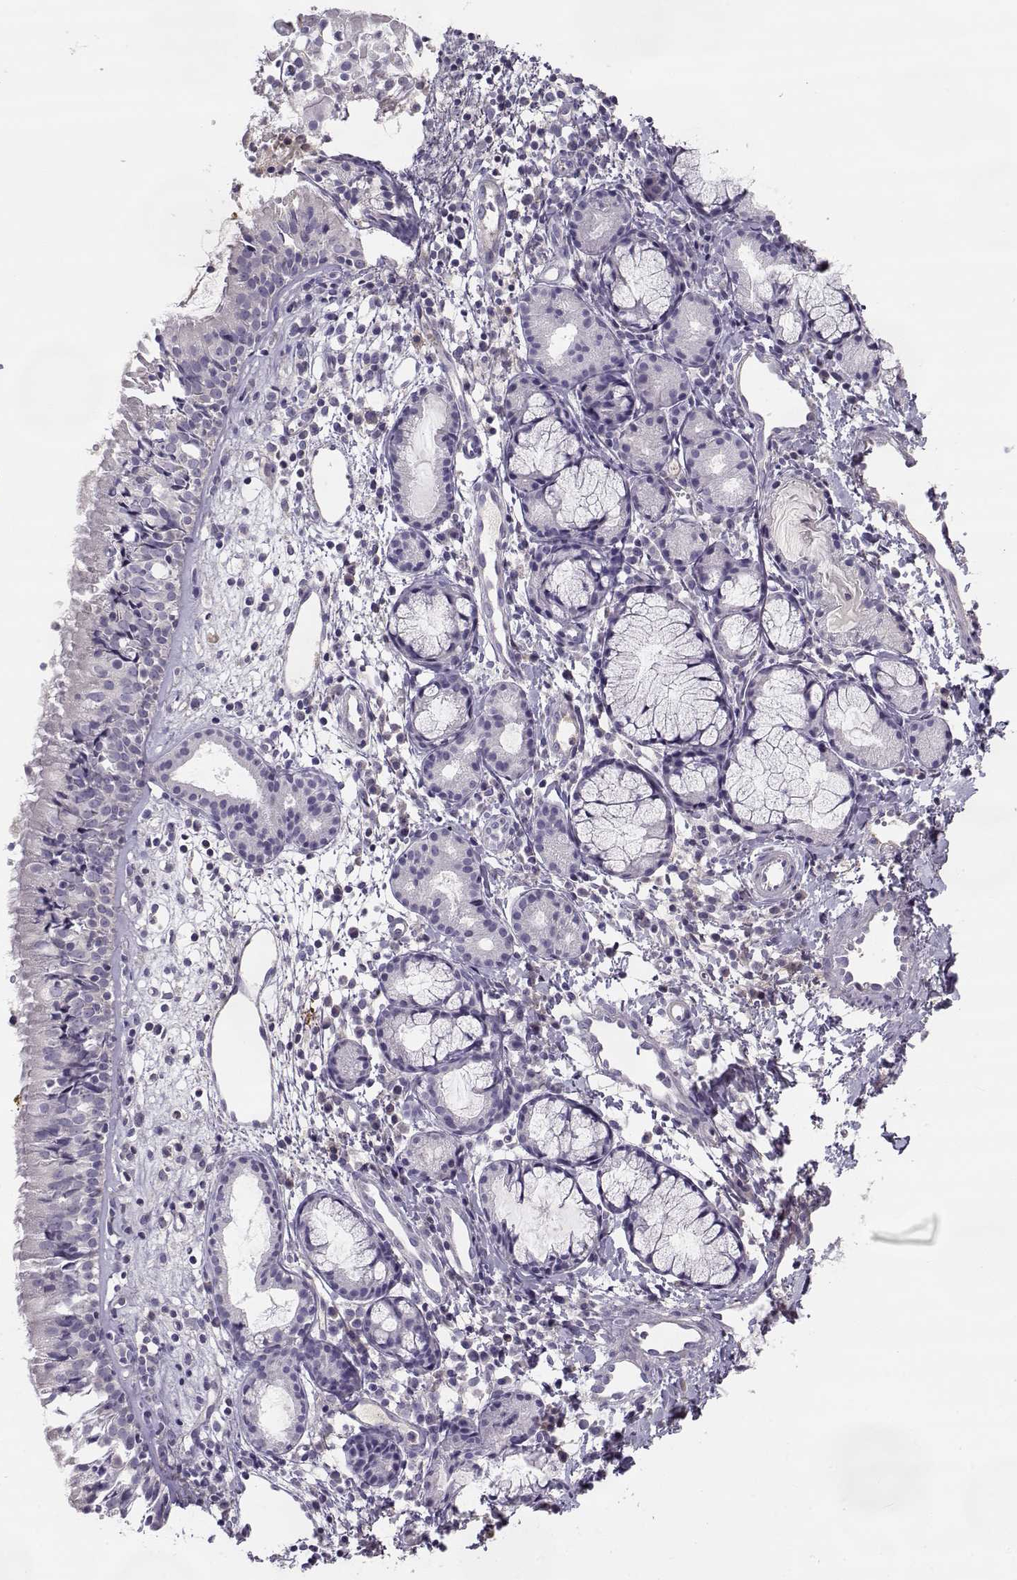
{"staining": {"intensity": "negative", "quantity": "none", "location": "none"}, "tissue": "nasopharynx", "cell_type": "Respiratory epithelial cells", "image_type": "normal", "snomed": [{"axis": "morphology", "description": "Normal tissue, NOS"}, {"axis": "topography", "description": "Nasopharynx"}], "caption": "A high-resolution image shows immunohistochemistry staining of unremarkable nasopharynx, which shows no significant staining in respiratory epithelial cells.", "gene": "SLCO6A1", "patient": {"sex": "male", "age": 9}}